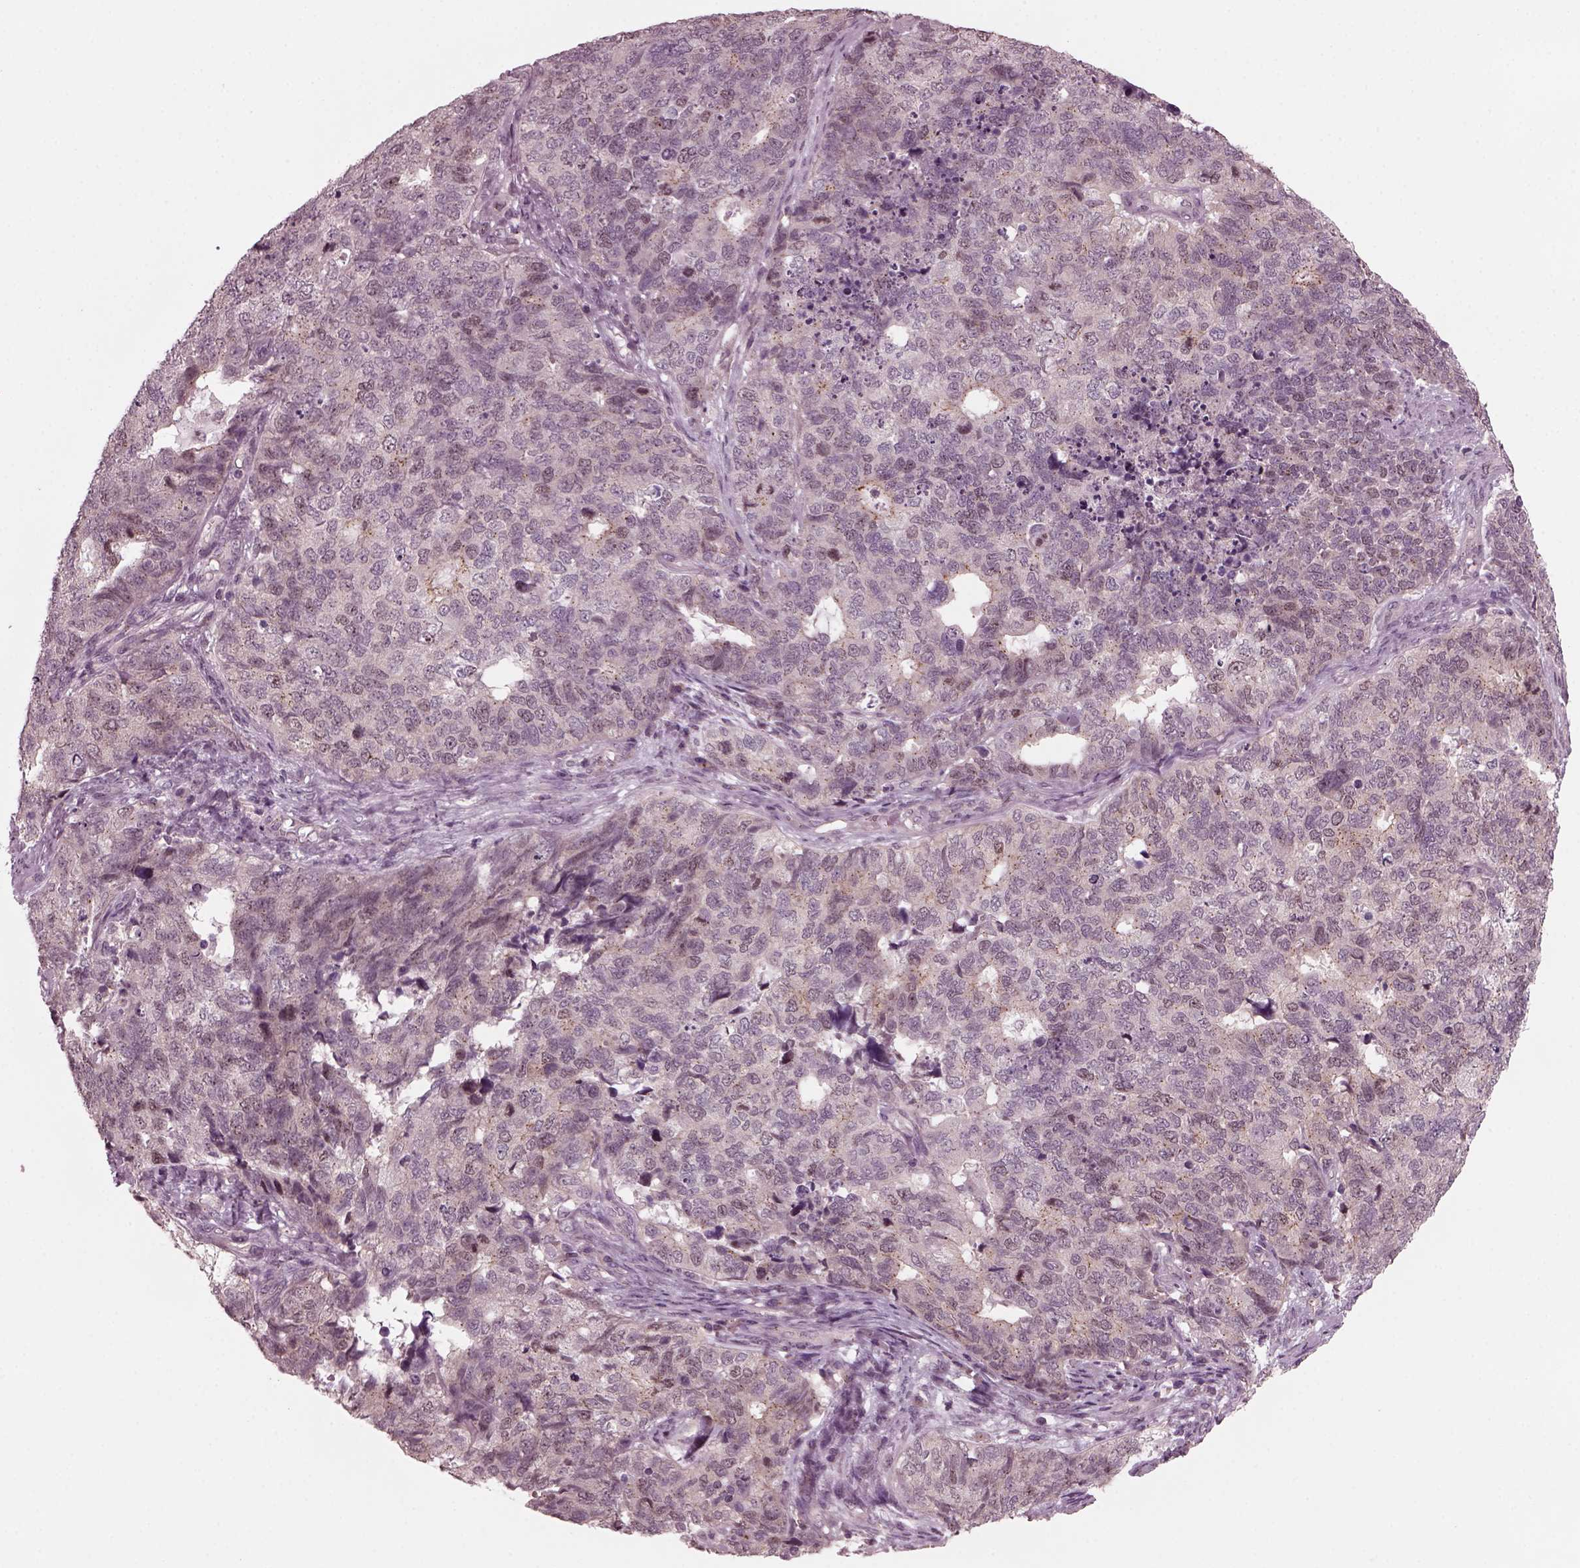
{"staining": {"intensity": "weak", "quantity": "<25%", "location": "cytoplasmic/membranous"}, "tissue": "cervical cancer", "cell_type": "Tumor cells", "image_type": "cancer", "snomed": [{"axis": "morphology", "description": "Squamous cell carcinoma, NOS"}, {"axis": "topography", "description": "Cervix"}], "caption": "A high-resolution image shows IHC staining of cervical cancer, which displays no significant staining in tumor cells.", "gene": "SAXO1", "patient": {"sex": "female", "age": 63}}